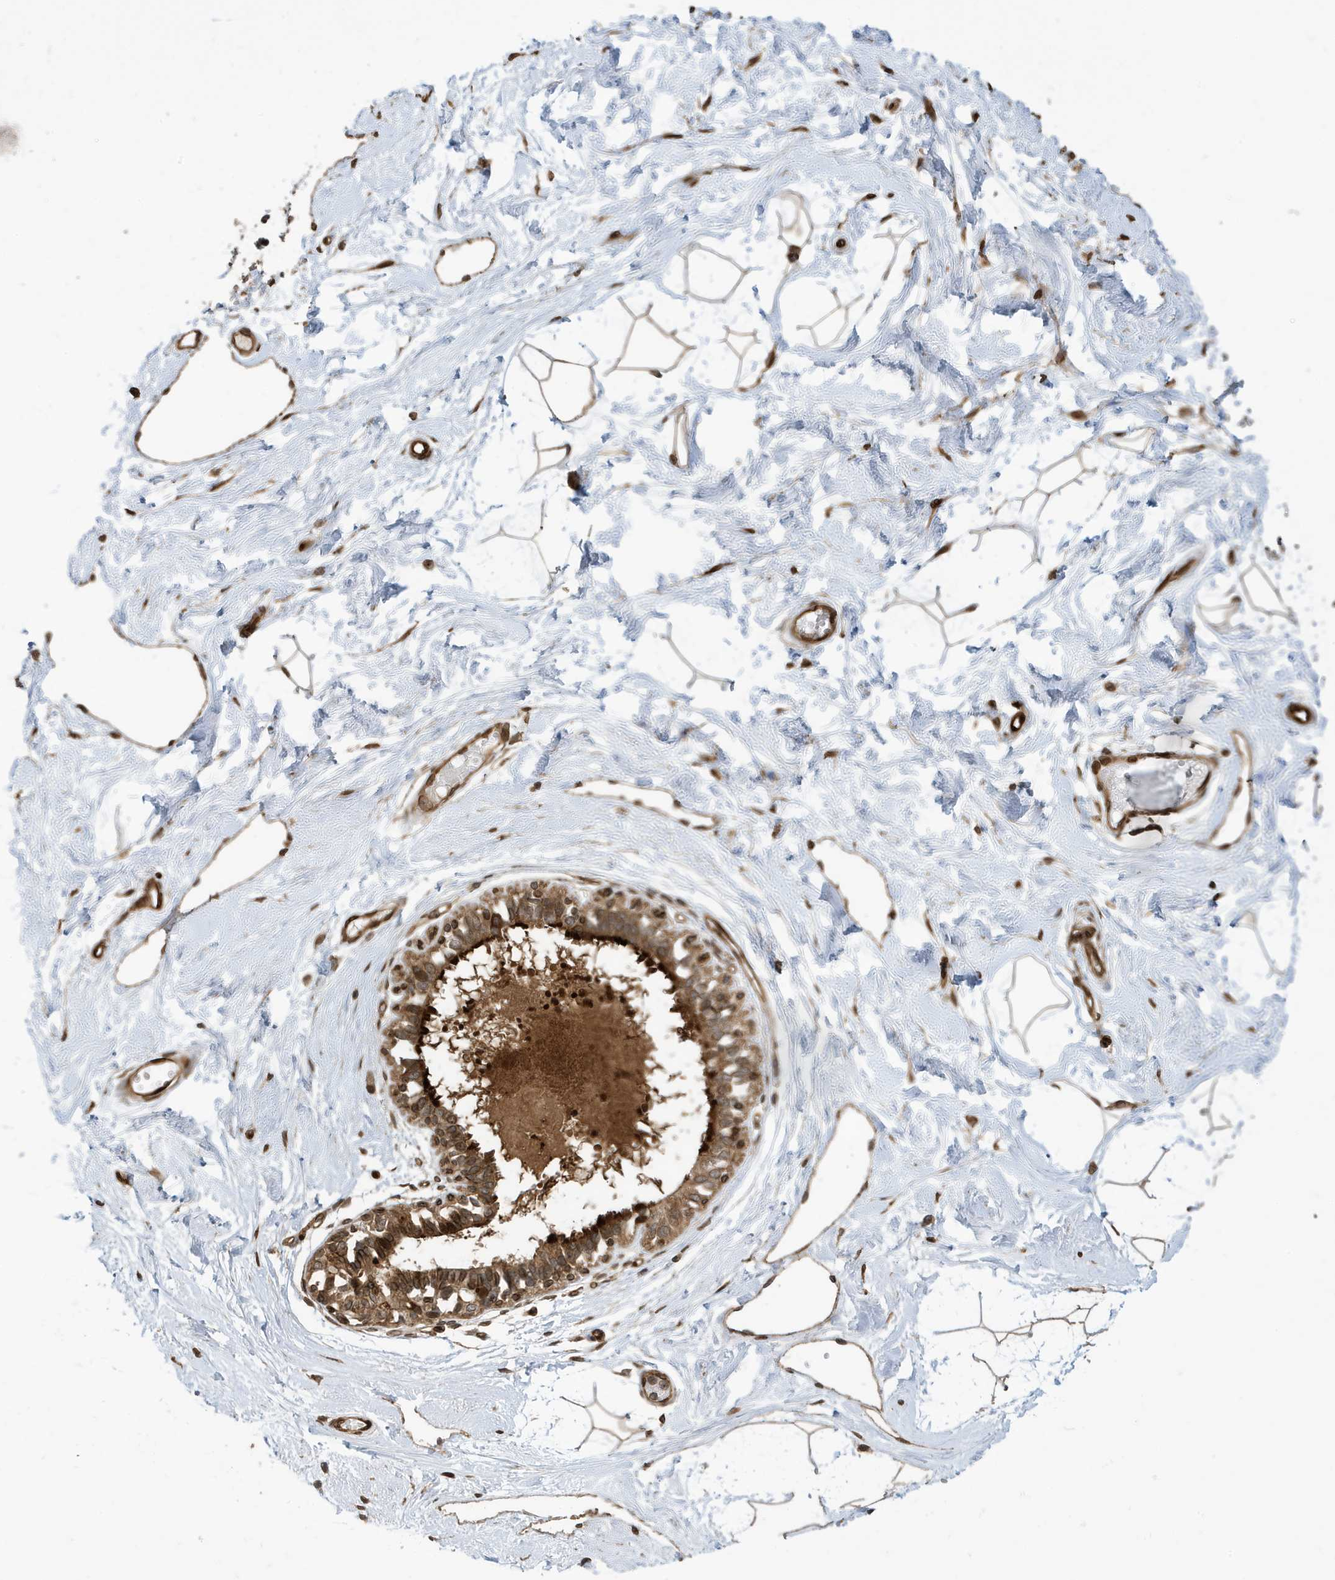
{"staining": {"intensity": "moderate", "quantity": ">75%", "location": "cytoplasmic/membranous,nuclear"}, "tissue": "breast", "cell_type": "Adipocytes", "image_type": "normal", "snomed": [{"axis": "morphology", "description": "Normal tissue, NOS"}, {"axis": "topography", "description": "Breast"}], "caption": "Brown immunohistochemical staining in unremarkable human breast shows moderate cytoplasmic/membranous,nuclear positivity in approximately >75% of adipocytes.", "gene": "DUSP18", "patient": {"sex": "female", "age": 45}}